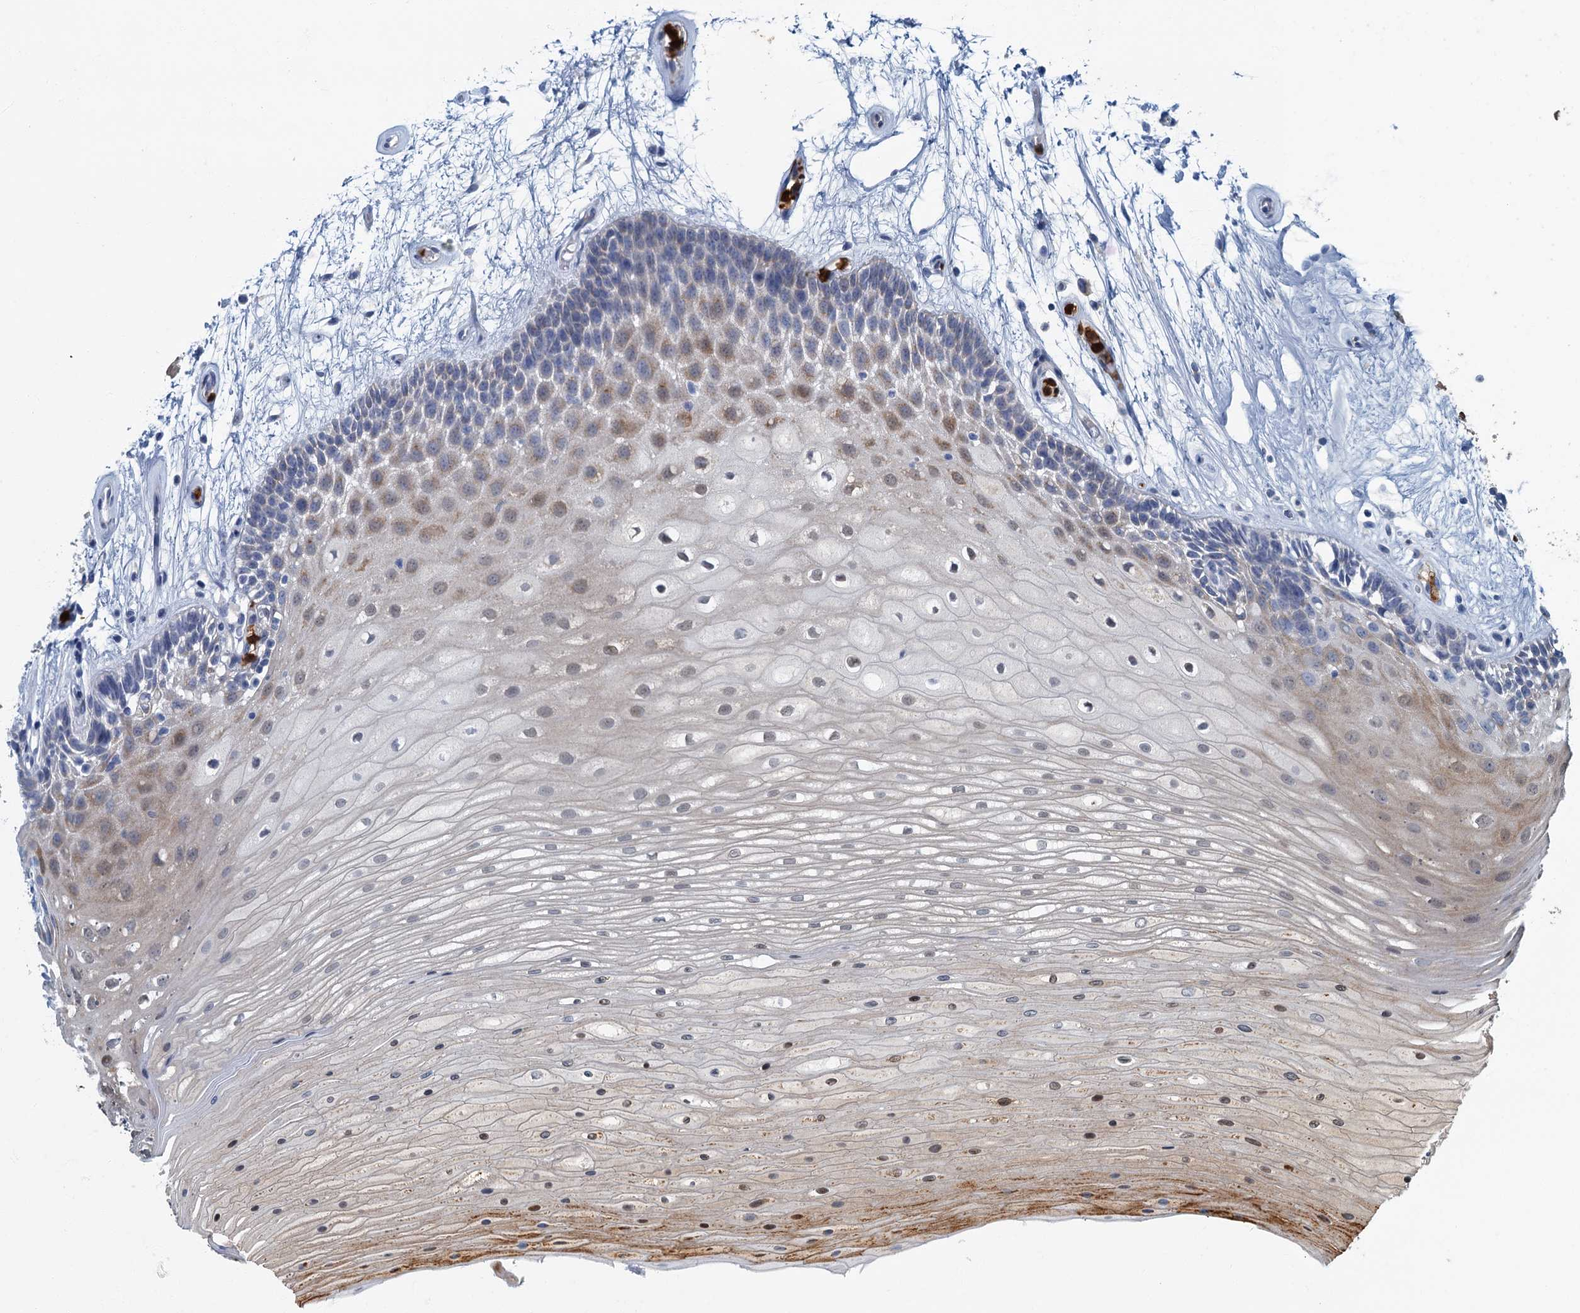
{"staining": {"intensity": "weak", "quantity": "25%-75%", "location": "cytoplasmic/membranous,nuclear"}, "tissue": "oral mucosa", "cell_type": "Squamous epithelial cells", "image_type": "normal", "snomed": [{"axis": "morphology", "description": "Normal tissue, NOS"}, {"axis": "topography", "description": "Oral tissue"}], "caption": "DAB (3,3'-diaminobenzidine) immunohistochemical staining of unremarkable human oral mucosa displays weak cytoplasmic/membranous,nuclear protein positivity in about 25%-75% of squamous epithelial cells.", "gene": "ANKDD1A", "patient": {"sex": "female", "age": 80}}